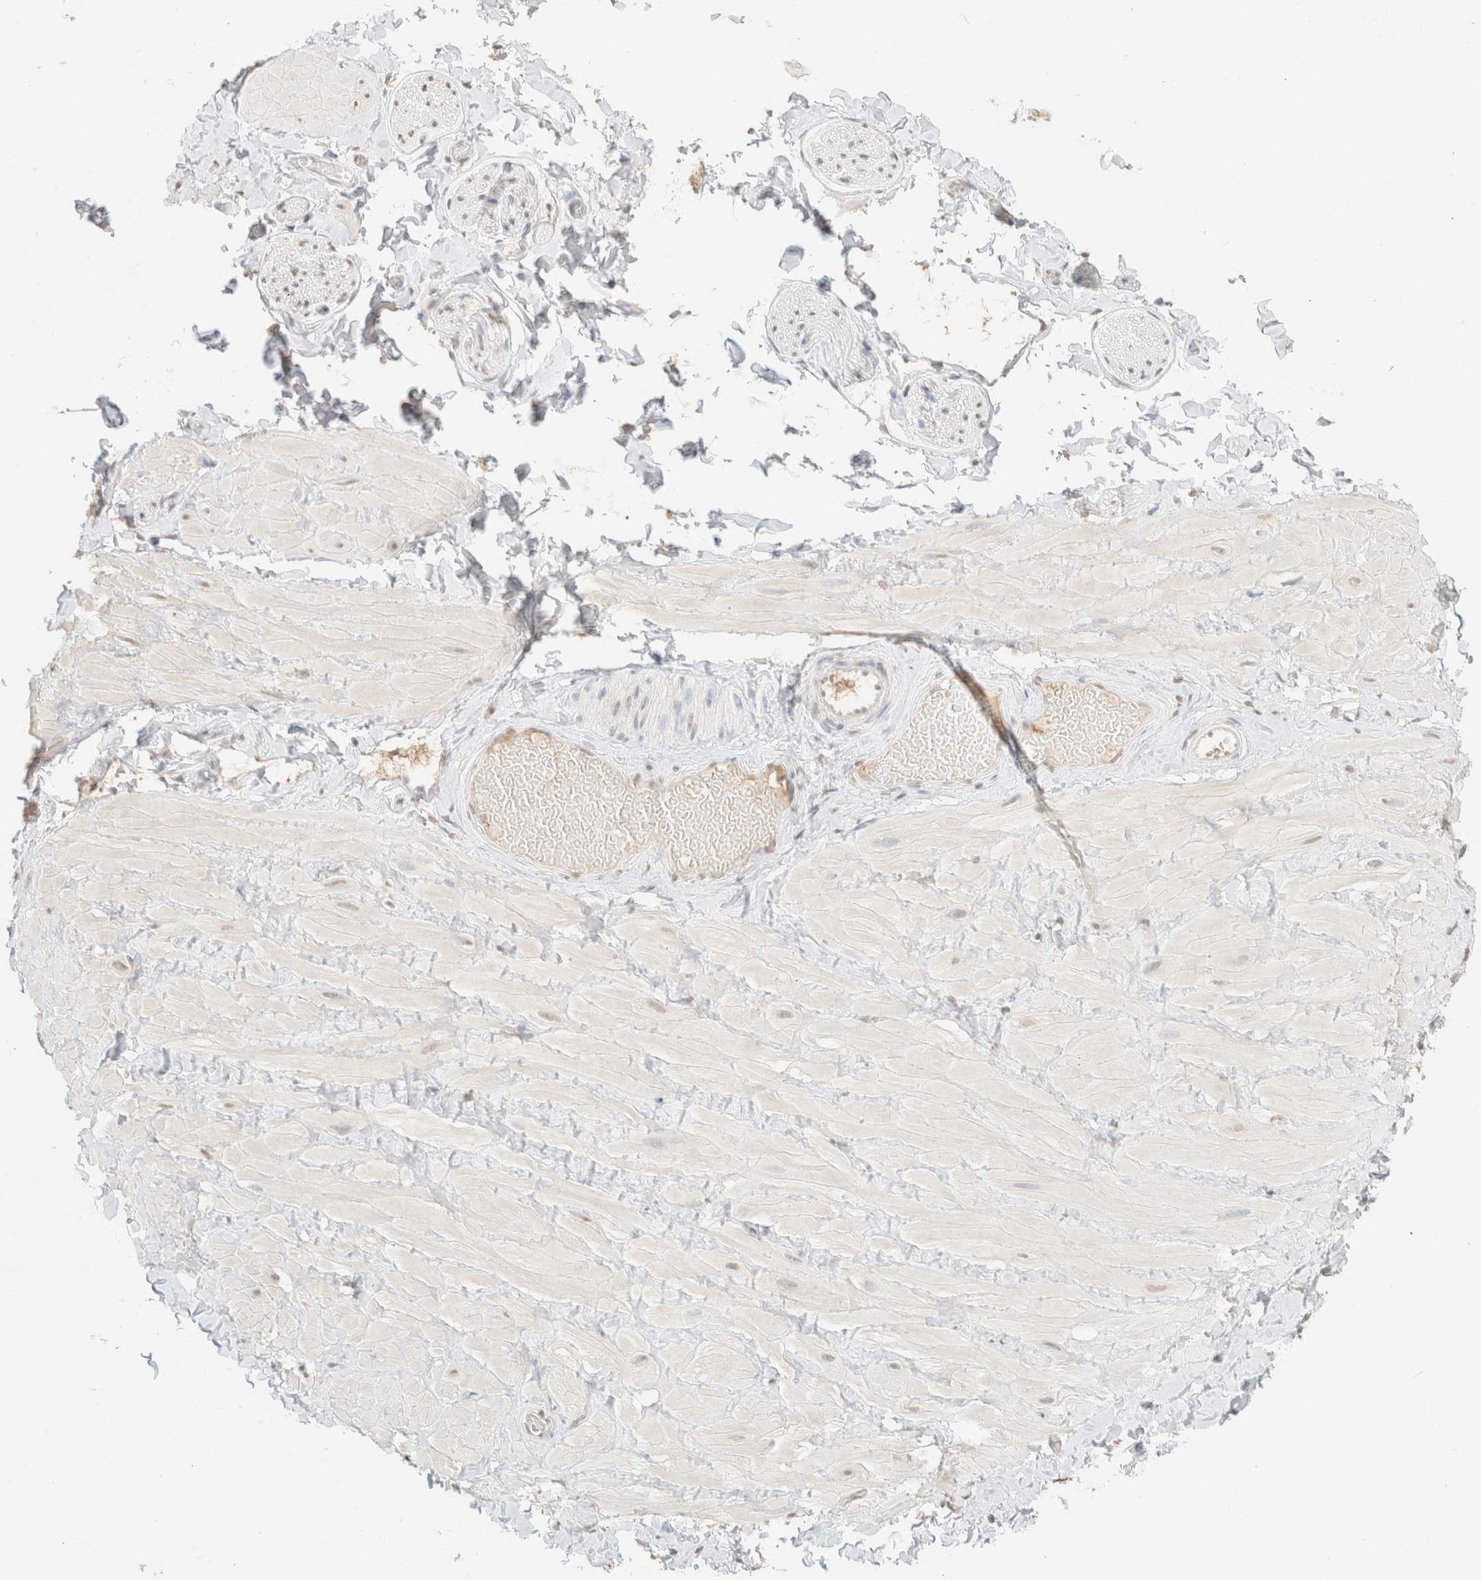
{"staining": {"intensity": "negative", "quantity": "none", "location": "none"}, "tissue": "adipose tissue", "cell_type": "Adipocytes", "image_type": "normal", "snomed": [{"axis": "morphology", "description": "Normal tissue, NOS"}, {"axis": "topography", "description": "Adipose tissue"}, {"axis": "topography", "description": "Vascular tissue"}, {"axis": "topography", "description": "Peripheral nerve tissue"}], "caption": "DAB immunohistochemical staining of normal adipose tissue shows no significant staining in adipocytes.", "gene": "CPA1", "patient": {"sex": "male", "age": 25}}